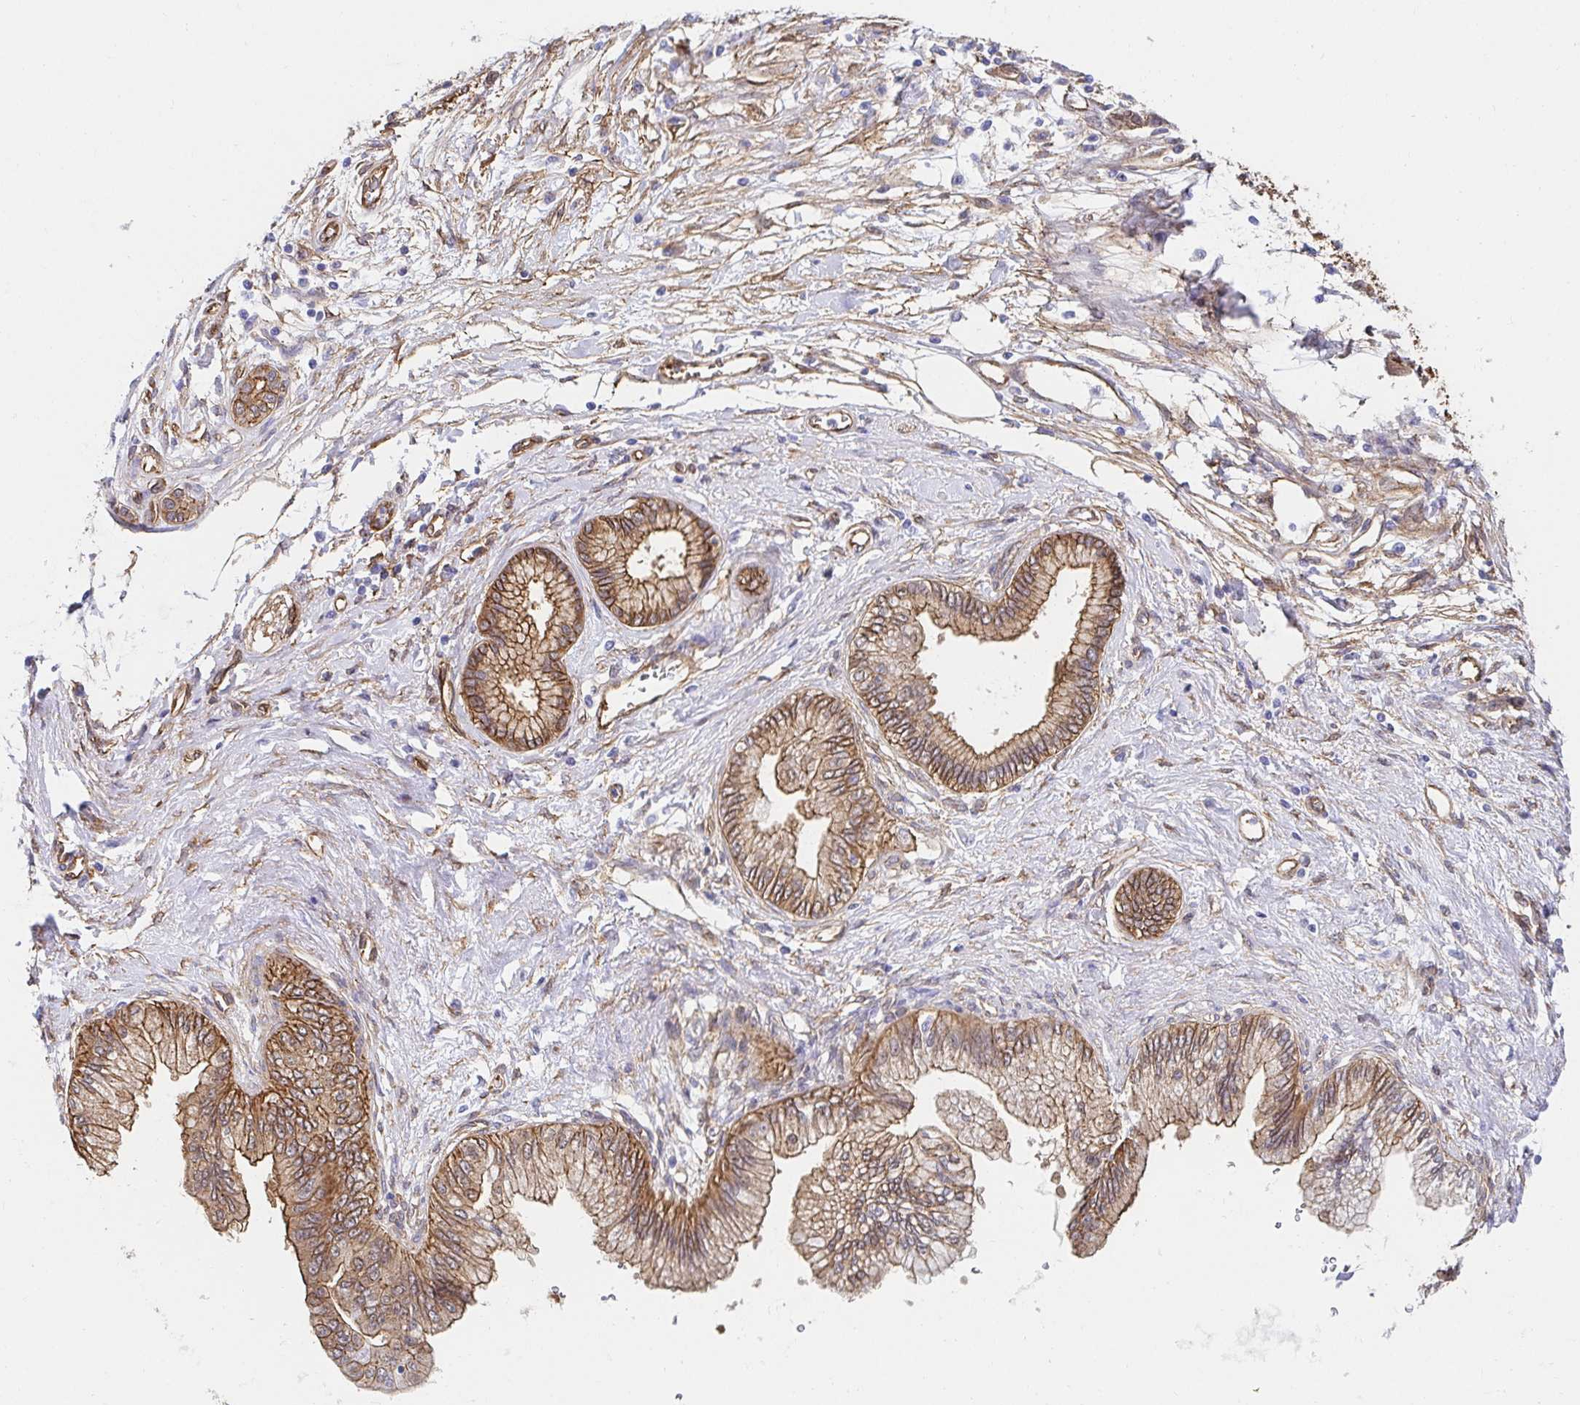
{"staining": {"intensity": "moderate", "quantity": ">75%", "location": "cytoplasmic/membranous"}, "tissue": "pancreatic cancer", "cell_type": "Tumor cells", "image_type": "cancer", "snomed": [{"axis": "morphology", "description": "Adenocarcinoma, NOS"}, {"axis": "topography", "description": "Pancreas"}], "caption": "An IHC micrograph of neoplastic tissue is shown. Protein staining in brown labels moderate cytoplasmic/membranous positivity in pancreatic cancer (adenocarcinoma) within tumor cells. (DAB = brown stain, brightfield microscopy at high magnification).", "gene": "CTTN", "patient": {"sex": "female", "age": 77}}